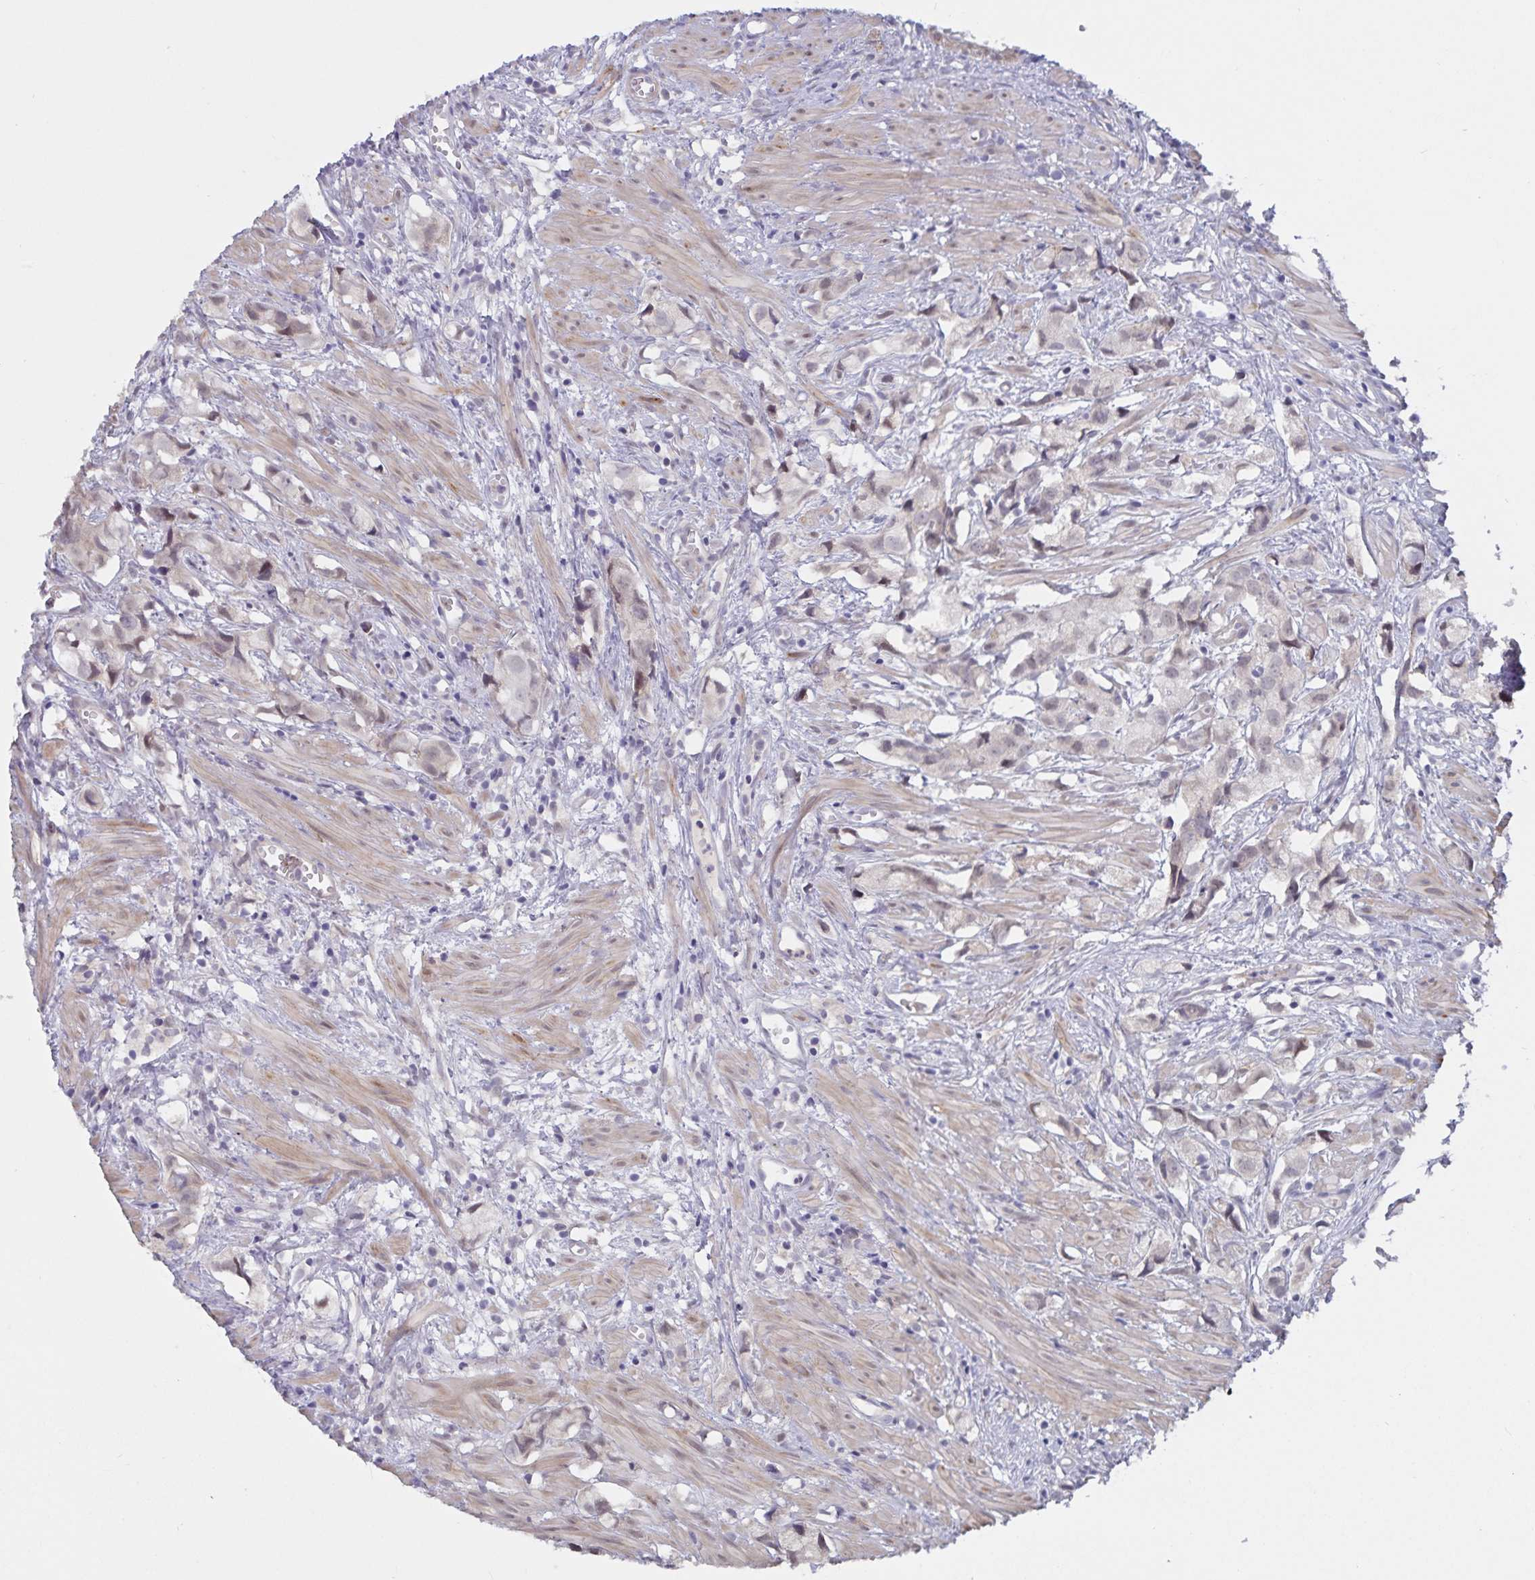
{"staining": {"intensity": "negative", "quantity": "none", "location": "none"}, "tissue": "prostate cancer", "cell_type": "Tumor cells", "image_type": "cancer", "snomed": [{"axis": "morphology", "description": "Adenocarcinoma, High grade"}, {"axis": "topography", "description": "Prostate"}], "caption": "IHC image of human prostate cancer (high-grade adenocarcinoma) stained for a protein (brown), which exhibits no staining in tumor cells.", "gene": "ATP2A2", "patient": {"sex": "male", "age": 58}}